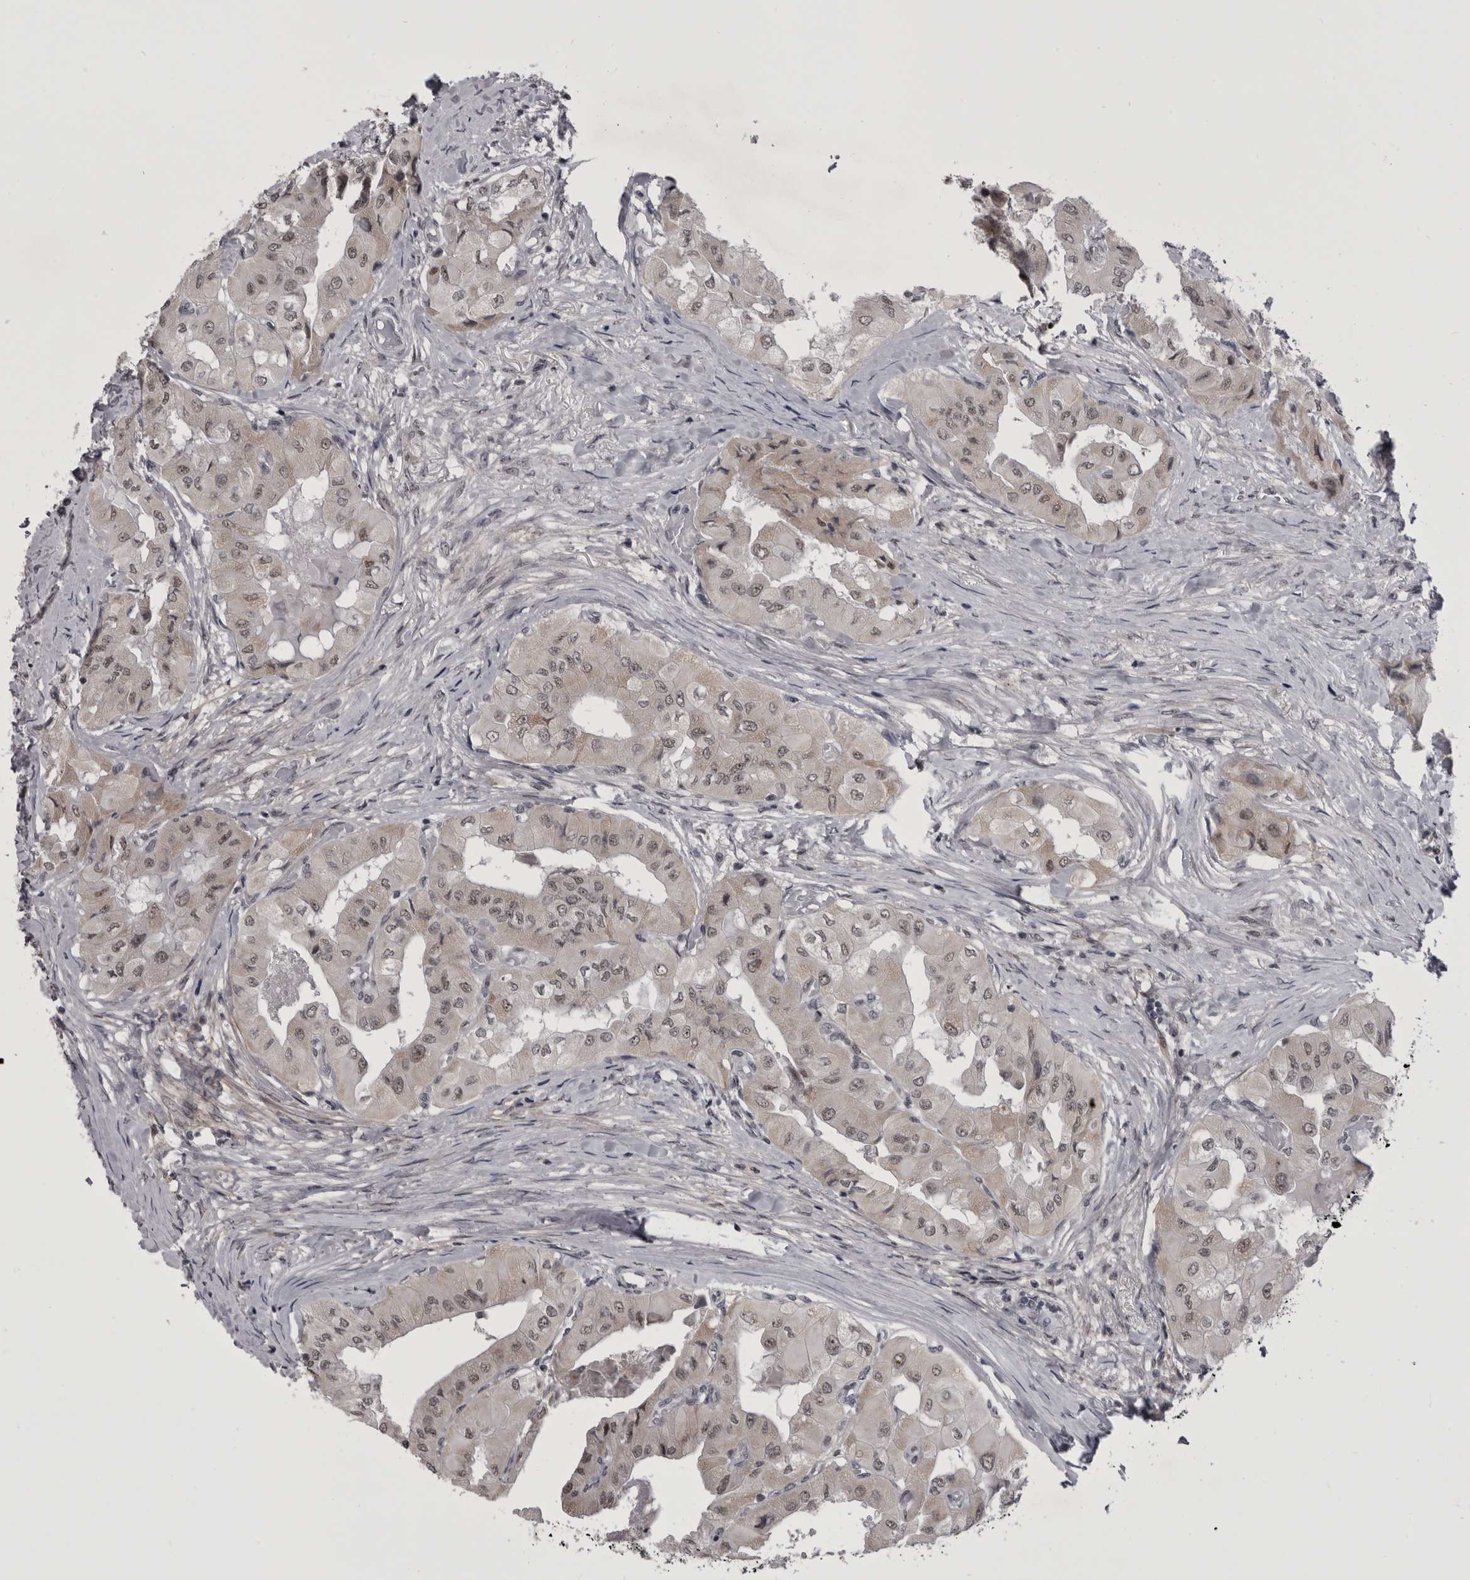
{"staining": {"intensity": "weak", "quantity": ">75%", "location": "cytoplasmic/membranous,nuclear"}, "tissue": "thyroid cancer", "cell_type": "Tumor cells", "image_type": "cancer", "snomed": [{"axis": "morphology", "description": "Papillary adenocarcinoma, NOS"}, {"axis": "topography", "description": "Thyroid gland"}], "caption": "The immunohistochemical stain labels weak cytoplasmic/membranous and nuclear positivity in tumor cells of thyroid cancer (papillary adenocarcinoma) tissue.", "gene": "PRPF3", "patient": {"sex": "female", "age": 59}}